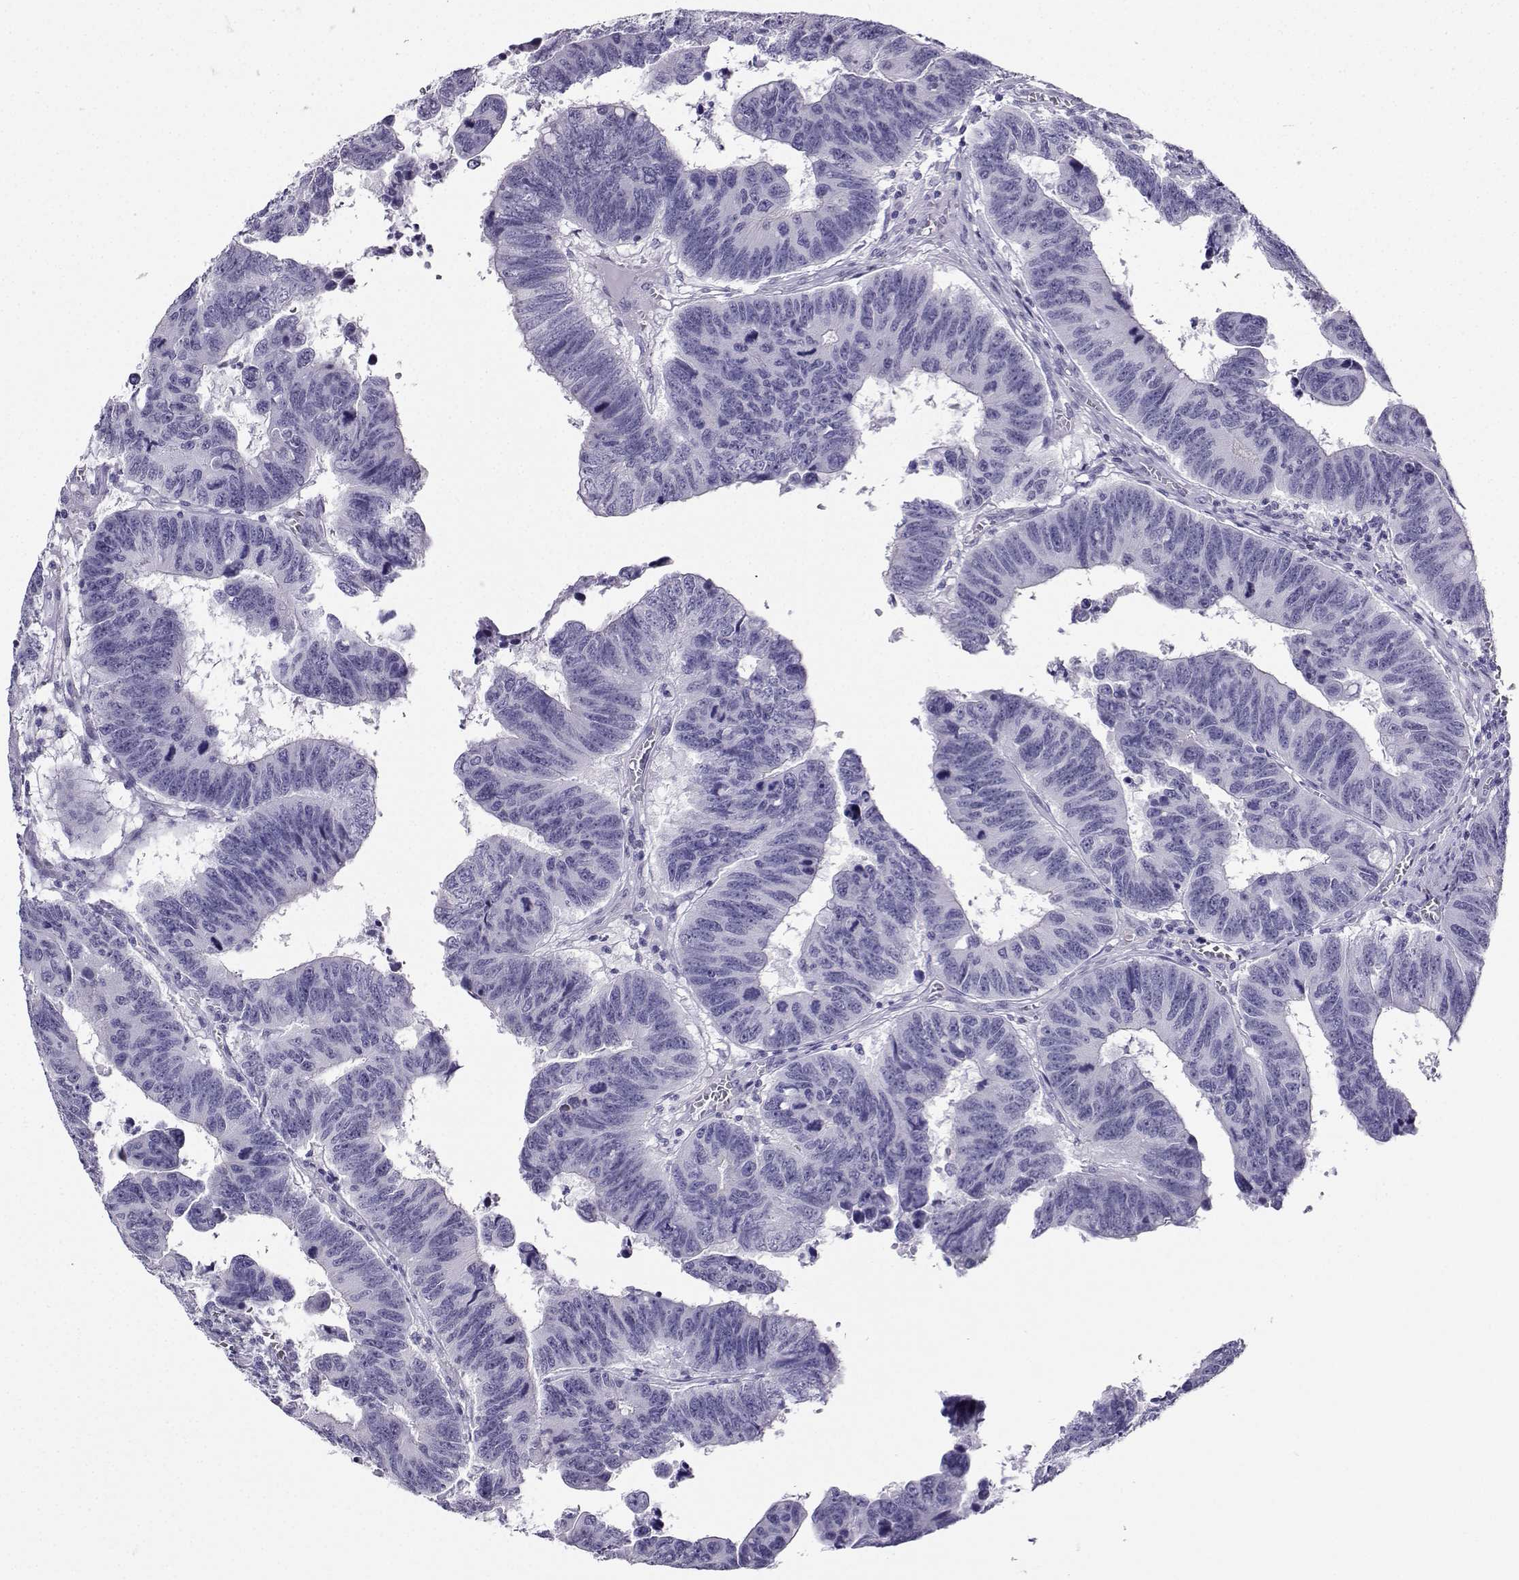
{"staining": {"intensity": "negative", "quantity": "none", "location": "none"}, "tissue": "colorectal cancer", "cell_type": "Tumor cells", "image_type": "cancer", "snomed": [{"axis": "morphology", "description": "Adenocarcinoma, NOS"}, {"axis": "topography", "description": "Appendix"}, {"axis": "topography", "description": "Colon"}, {"axis": "topography", "description": "Cecum"}, {"axis": "topography", "description": "Colon asc"}], "caption": "This is a image of immunohistochemistry staining of colorectal cancer, which shows no expression in tumor cells.", "gene": "KIF17", "patient": {"sex": "female", "age": 85}}